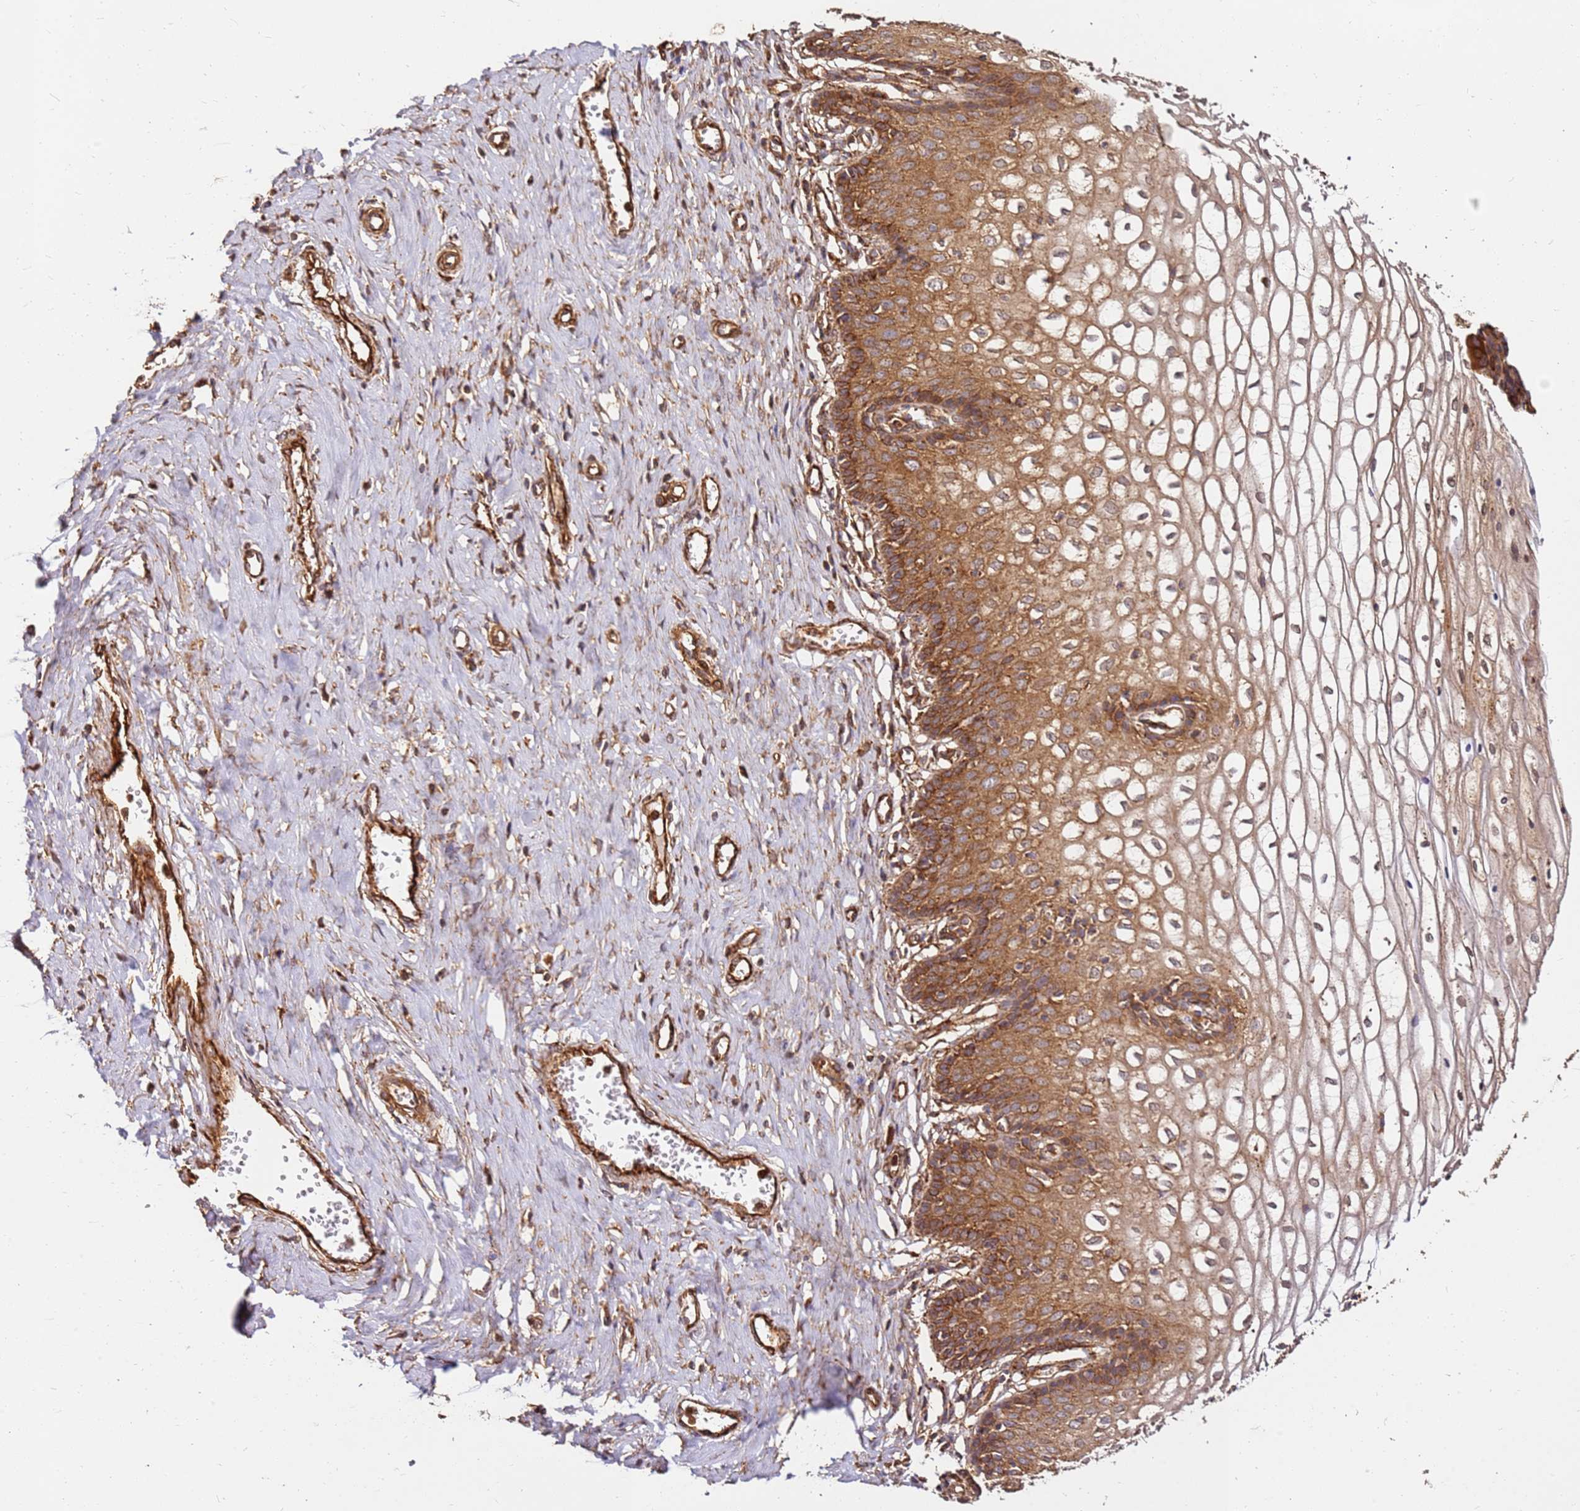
{"staining": {"intensity": "strong", "quantity": ">75%", "location": "cytoplasmic/membranous"}, "tissue": "cervix", "cell_type": "Glandular cells", "image_type": "normal", "snomed": [{"axis": "morphology", "description": "Normal tissue, NOS"}, {"axis": "morphology", "description": "Adenocarcinoma, NOS"}, {"axis": "topography", "description": "Cervix"}], "caption": "Immunohistochemical staining of unremarkable cervix demonstrates >75% levels of strong cytoplasmic/membranous protein staining in about >75% of glandular cells. Using DAB (brown) and hematoxylin (blue) stains, captured at high magnification using brightfield microscopy.", "gene": "DVL3", "patient": {"sex": "female", "age": 29}}